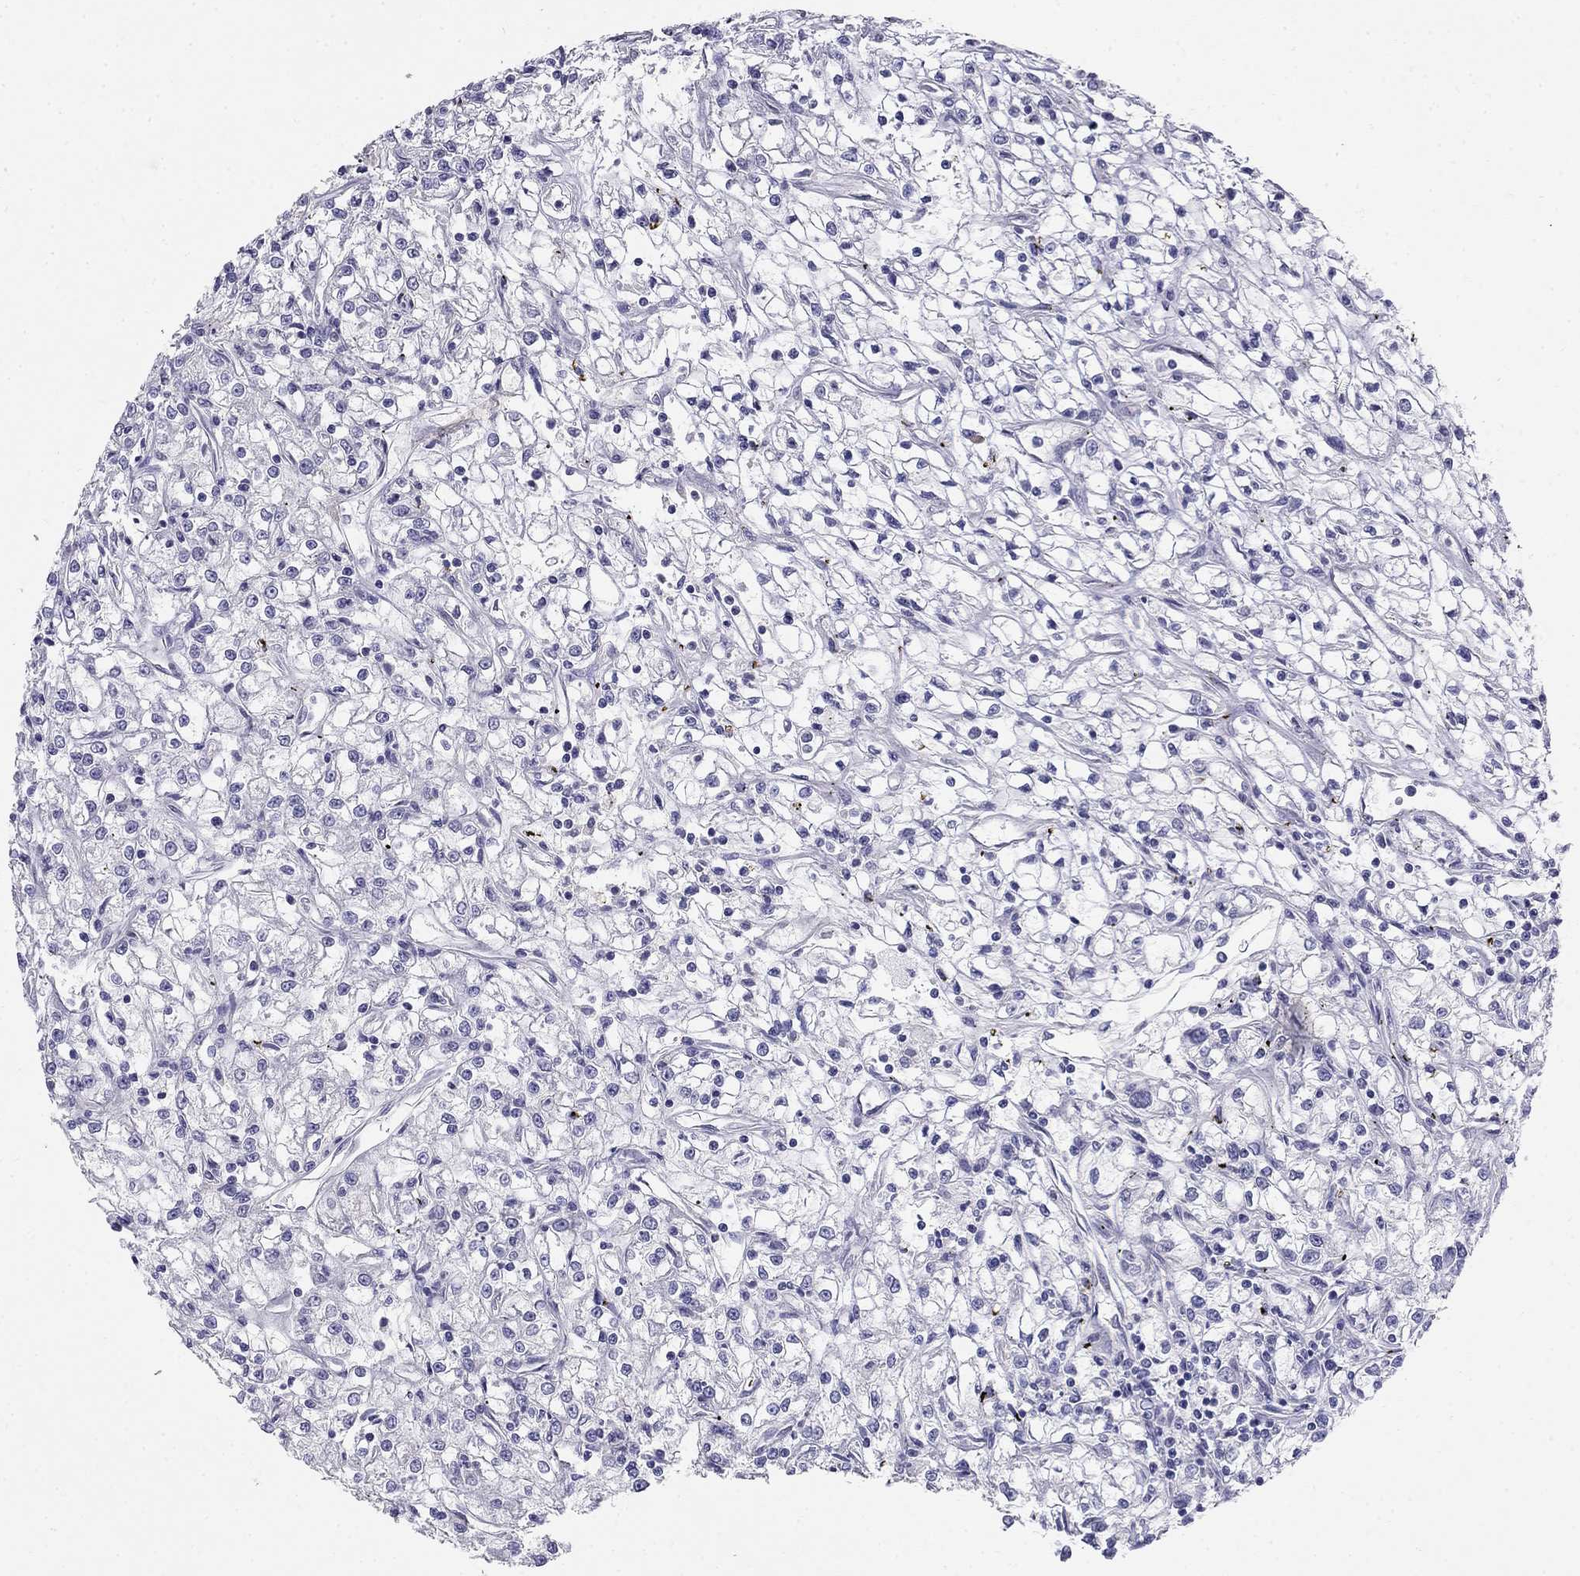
{"staining": {"intensity": "negative", "quantity": "none", "location": "none"}, "tissue": "renal cancer", "cell_type": "Tumor cells", "image_type": "cancer", "snomed": [{"axis": "morphology", "description": "Adenocarcinoma, NOS"}, {"axis": "topography", "description": "Kidney"}], "caption": "The photomicrograph displays no staining of tumor cells in adenocarcinoma (renal).", "gene": "LY6H", "patient": {"sex": "female", "age": 59}}